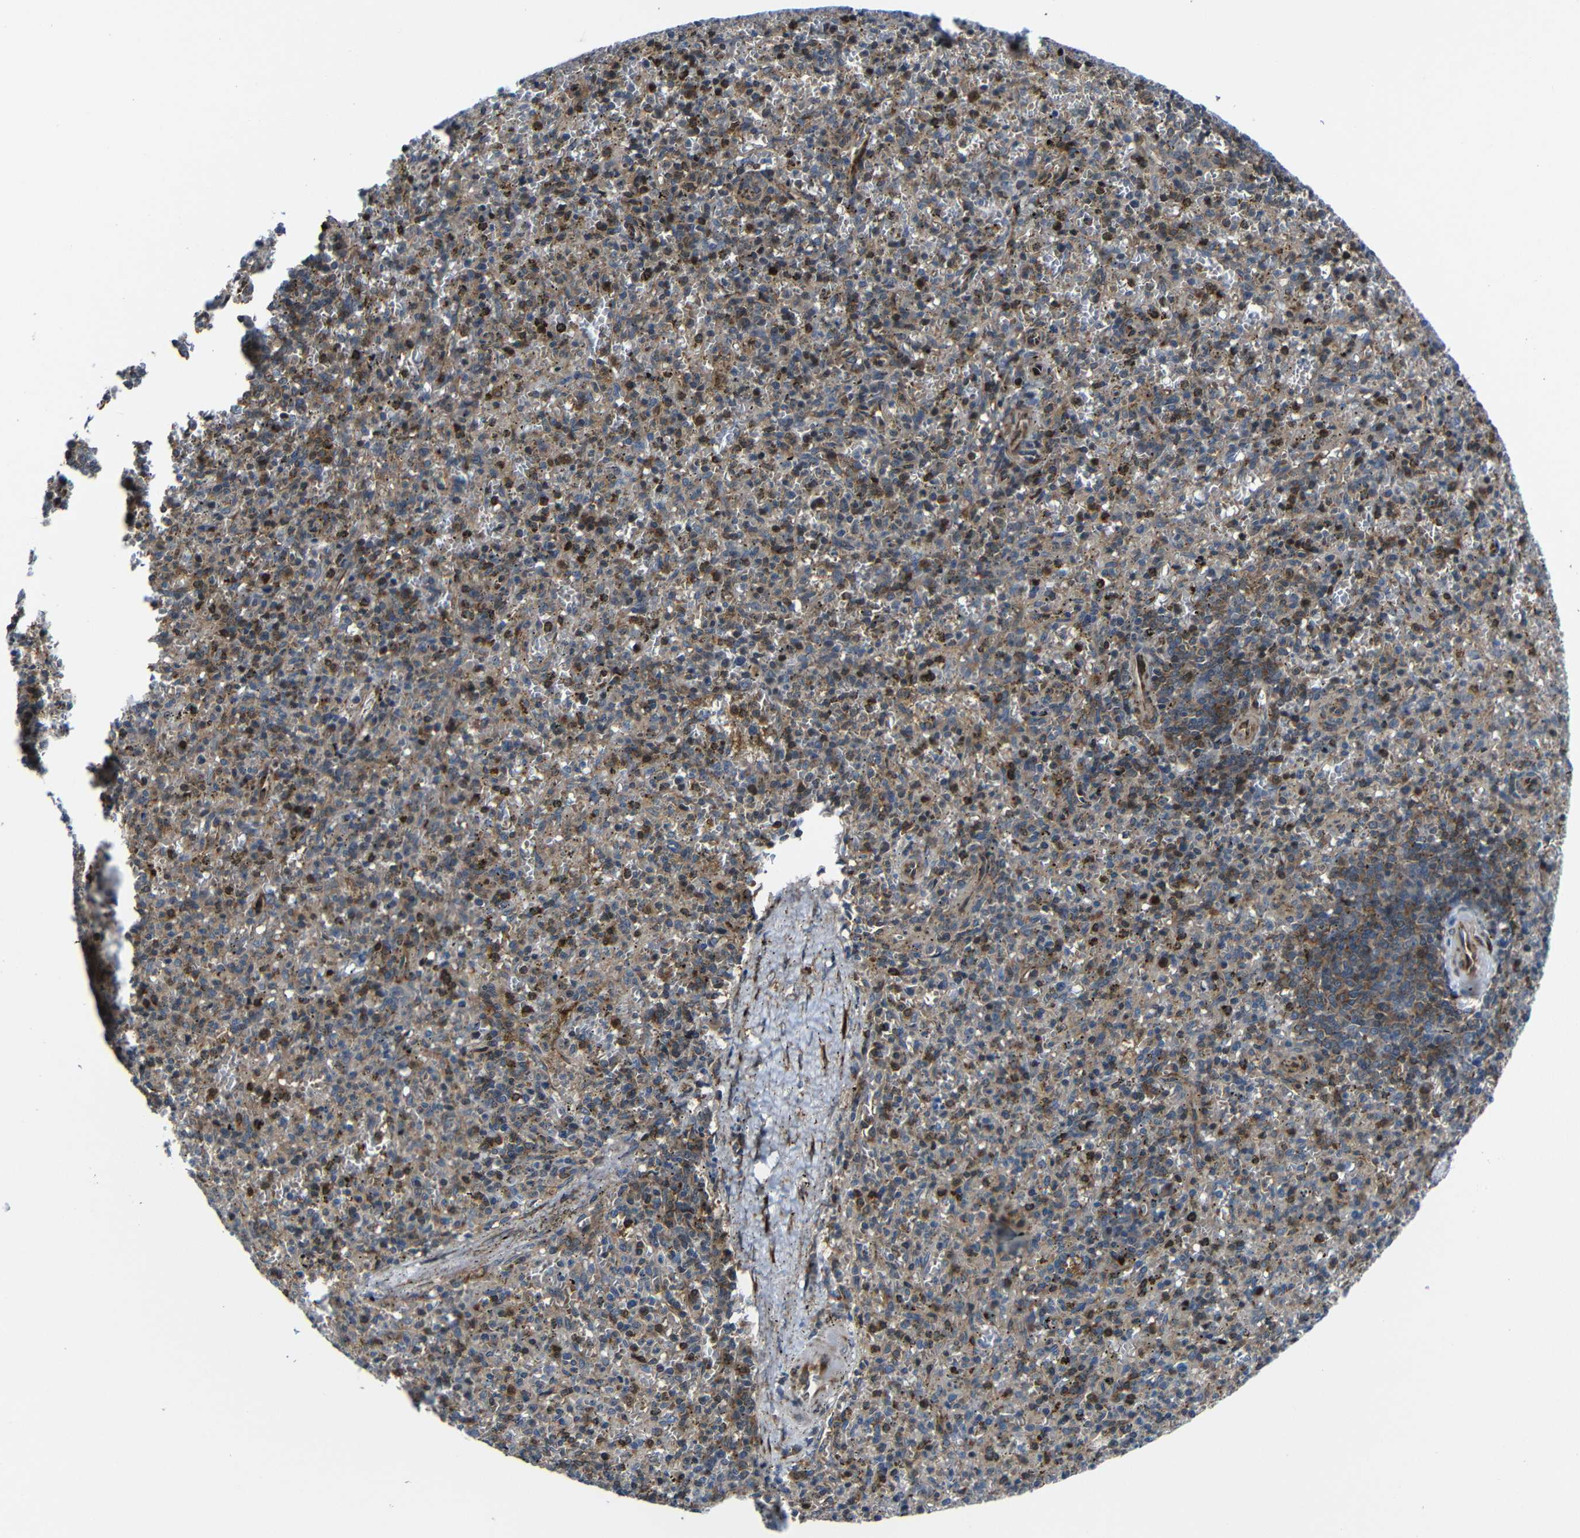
{"staining": {"intensity": "moderate", "quantity": "25%-75%", "location": "cytoplasmic/membranous"}, "tissue": "spleen", "cell_type": "Cells in red pulp", "image_type": "normal", "snomed": [{"axis": "morphology", "description": "Normal tissue, NOS"}, {"axis": "topography", "description": "Spleen"}], "caption": "Spleen stained for a protein reveals moderate cytoplasmic/membranous positivity in cells in red pulp. Using DAB (brown) and hematoxylin (blue) stains, captured at high magnification using brightfield microscopy.", "gene": "KIAA0513", "patient": {"sex": "male", "age": 72}}